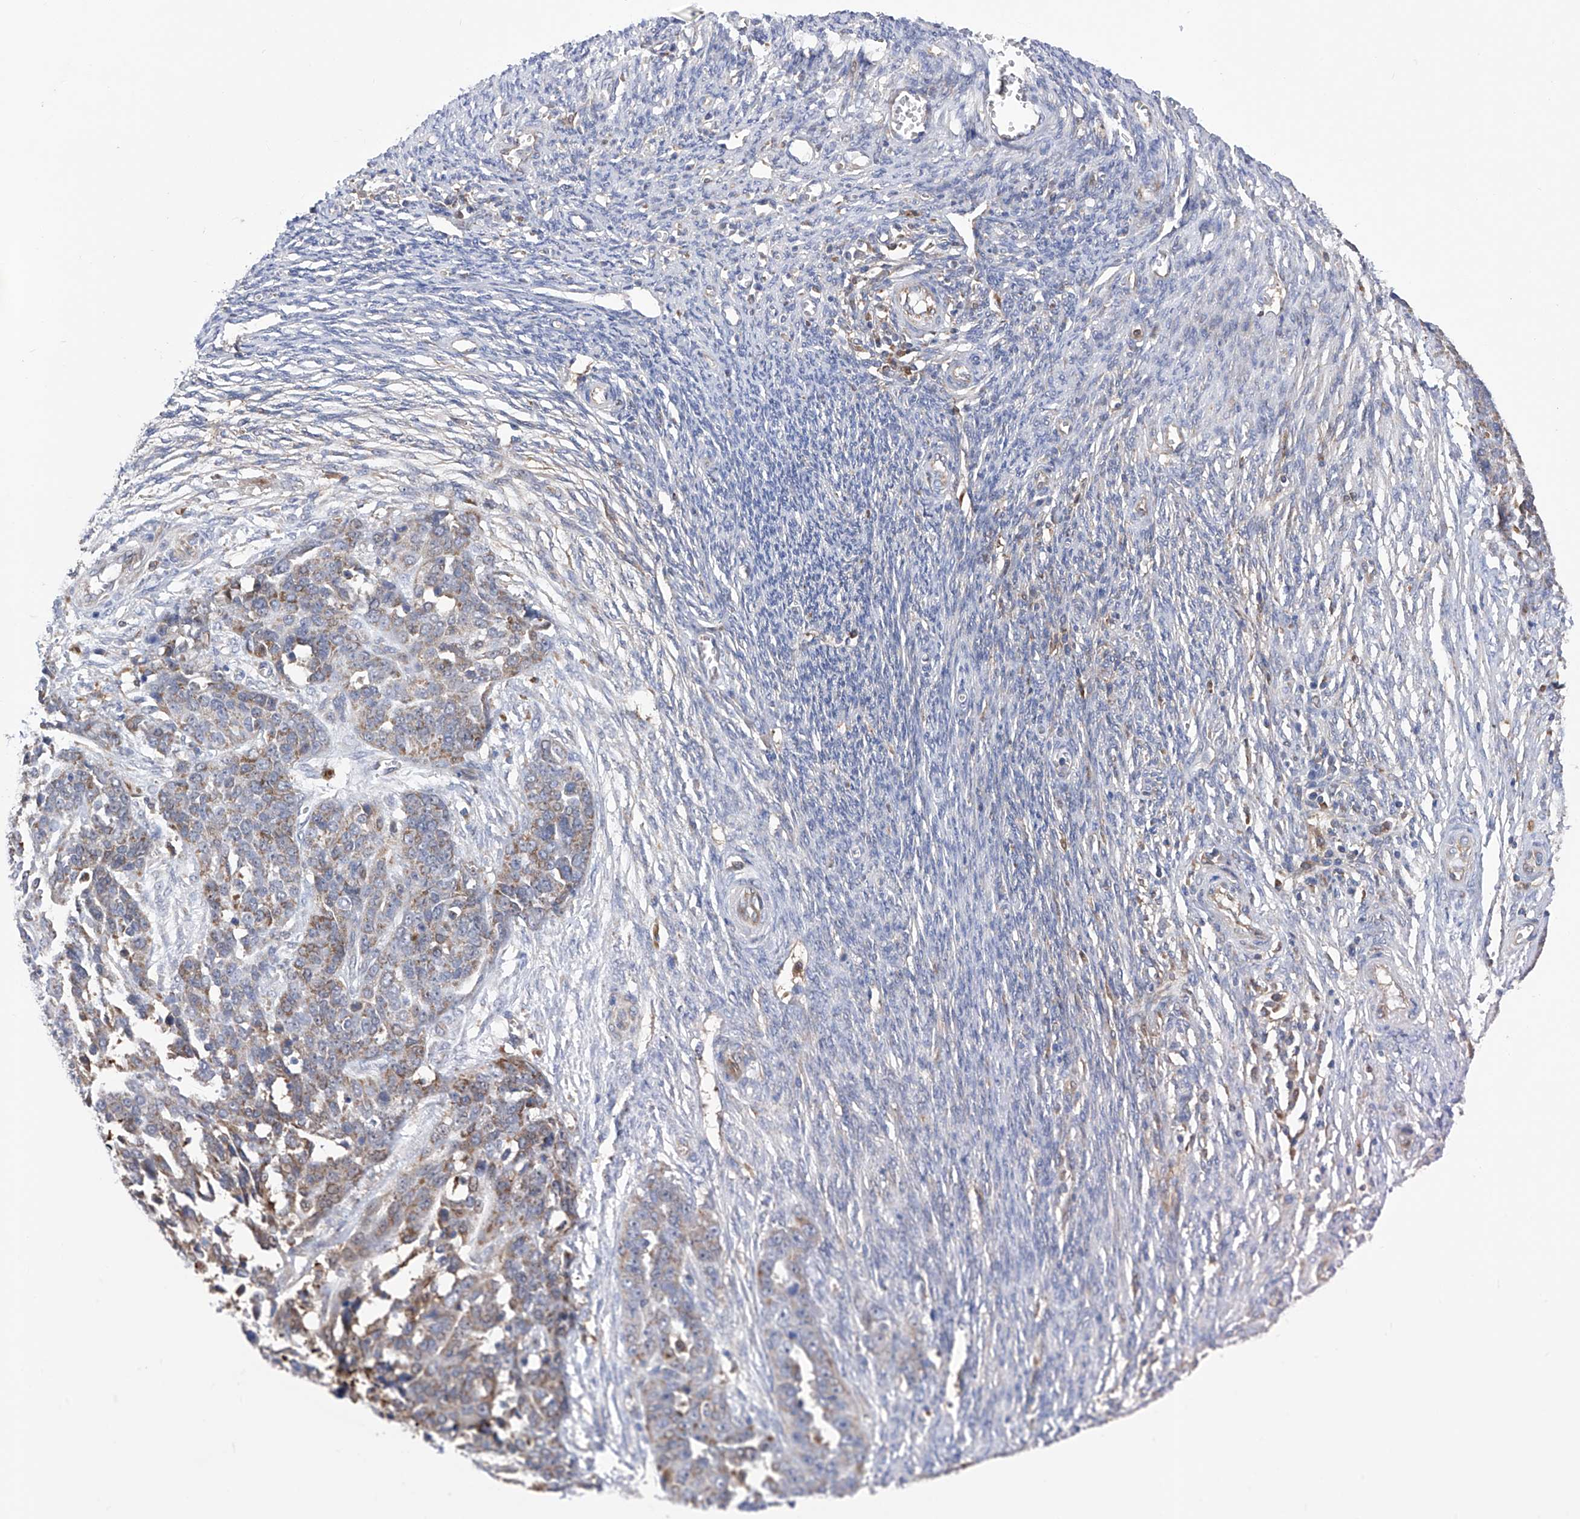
{"staining": {"intensity": "moderate", "quantity": ">75%", "location": "cytoplasmic/membranous"}, "tissue": "ovarian cancer", "cell_type": "Tumor cells", "image_type": "cancer", "snomed": [{"axis": "morphology", "description": "Cystadenocarcinoma, serous, NOS"}, {"axis": "topography", "description": "Ovary"}], "caption": "Serous cystadenocarcinoma (ovarian) was stained to show a protein in brown. There is medium levels of moderate cytoplasmic/membranous staining in about >75% of tumor cells.", "gene": "SPATA20", "patient": {"sex": "female", "age": 44}}